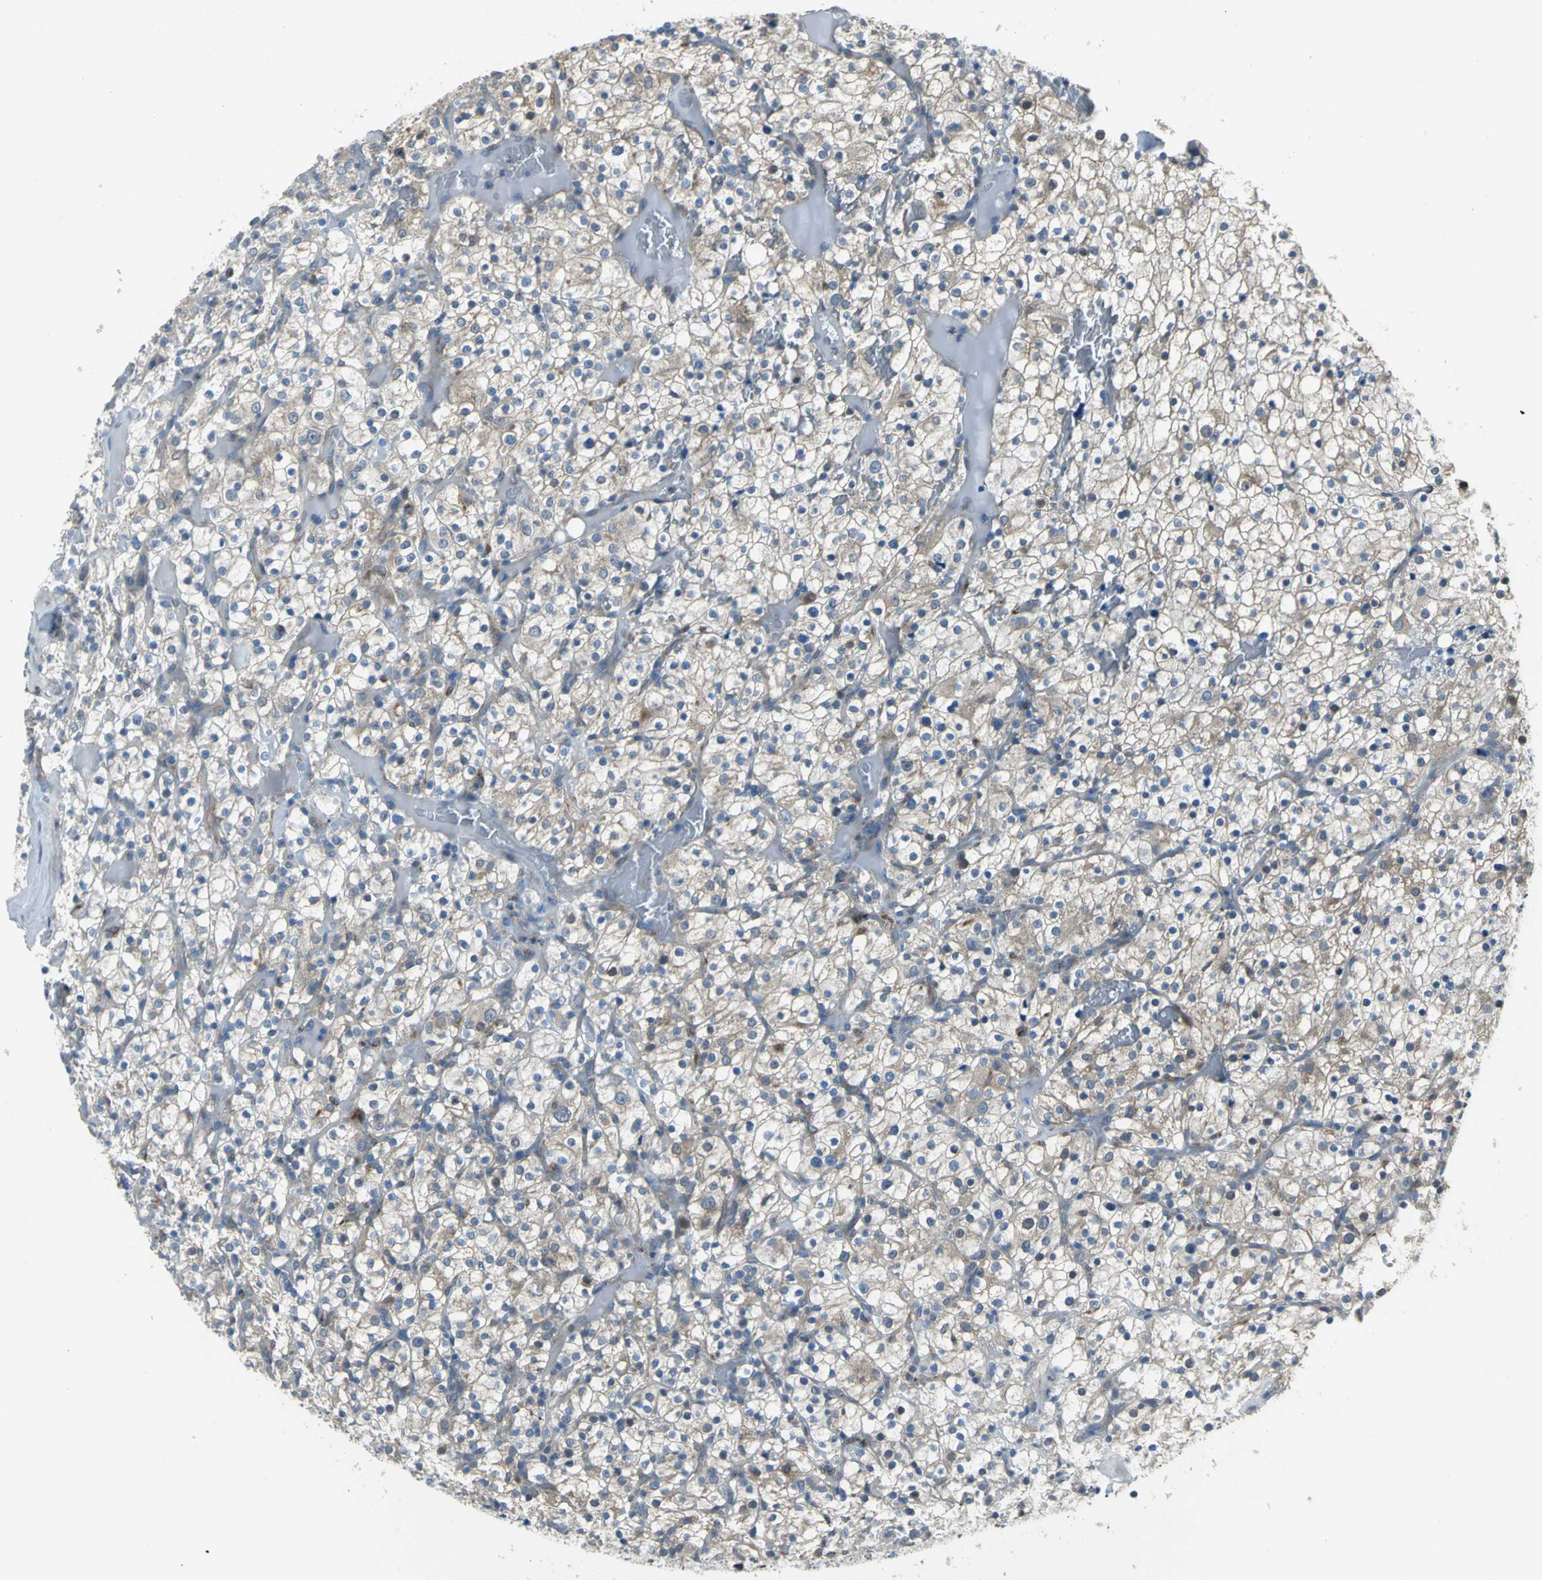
{"staining": {"intensity": "weak", "quantity": "25%-75%", "location": "cytoplasmic/membranous"}, "tissue": "renal cancer", "cell_type": "Tumor cells", "image_type": "cancer", "snomed": [{"axis": "morphology", "description": "Normal tissue, NOS"}, {"axis": "morphology", "description": "Adenocarcinoma, NOS"}, {"axis": "topography", "description": "Kidney"}], "caption": "A high-resolution photomicrograph shows immunohistochemistry staining of renal cancer, which shows weak cytoplasmic/membranous positivity in approximately 25%-75% of tumor cells. (IHC, brightfield microscopy, high magnification).", "gene": "EIF5A", "patient": {"sex": "female", "age": 72}}